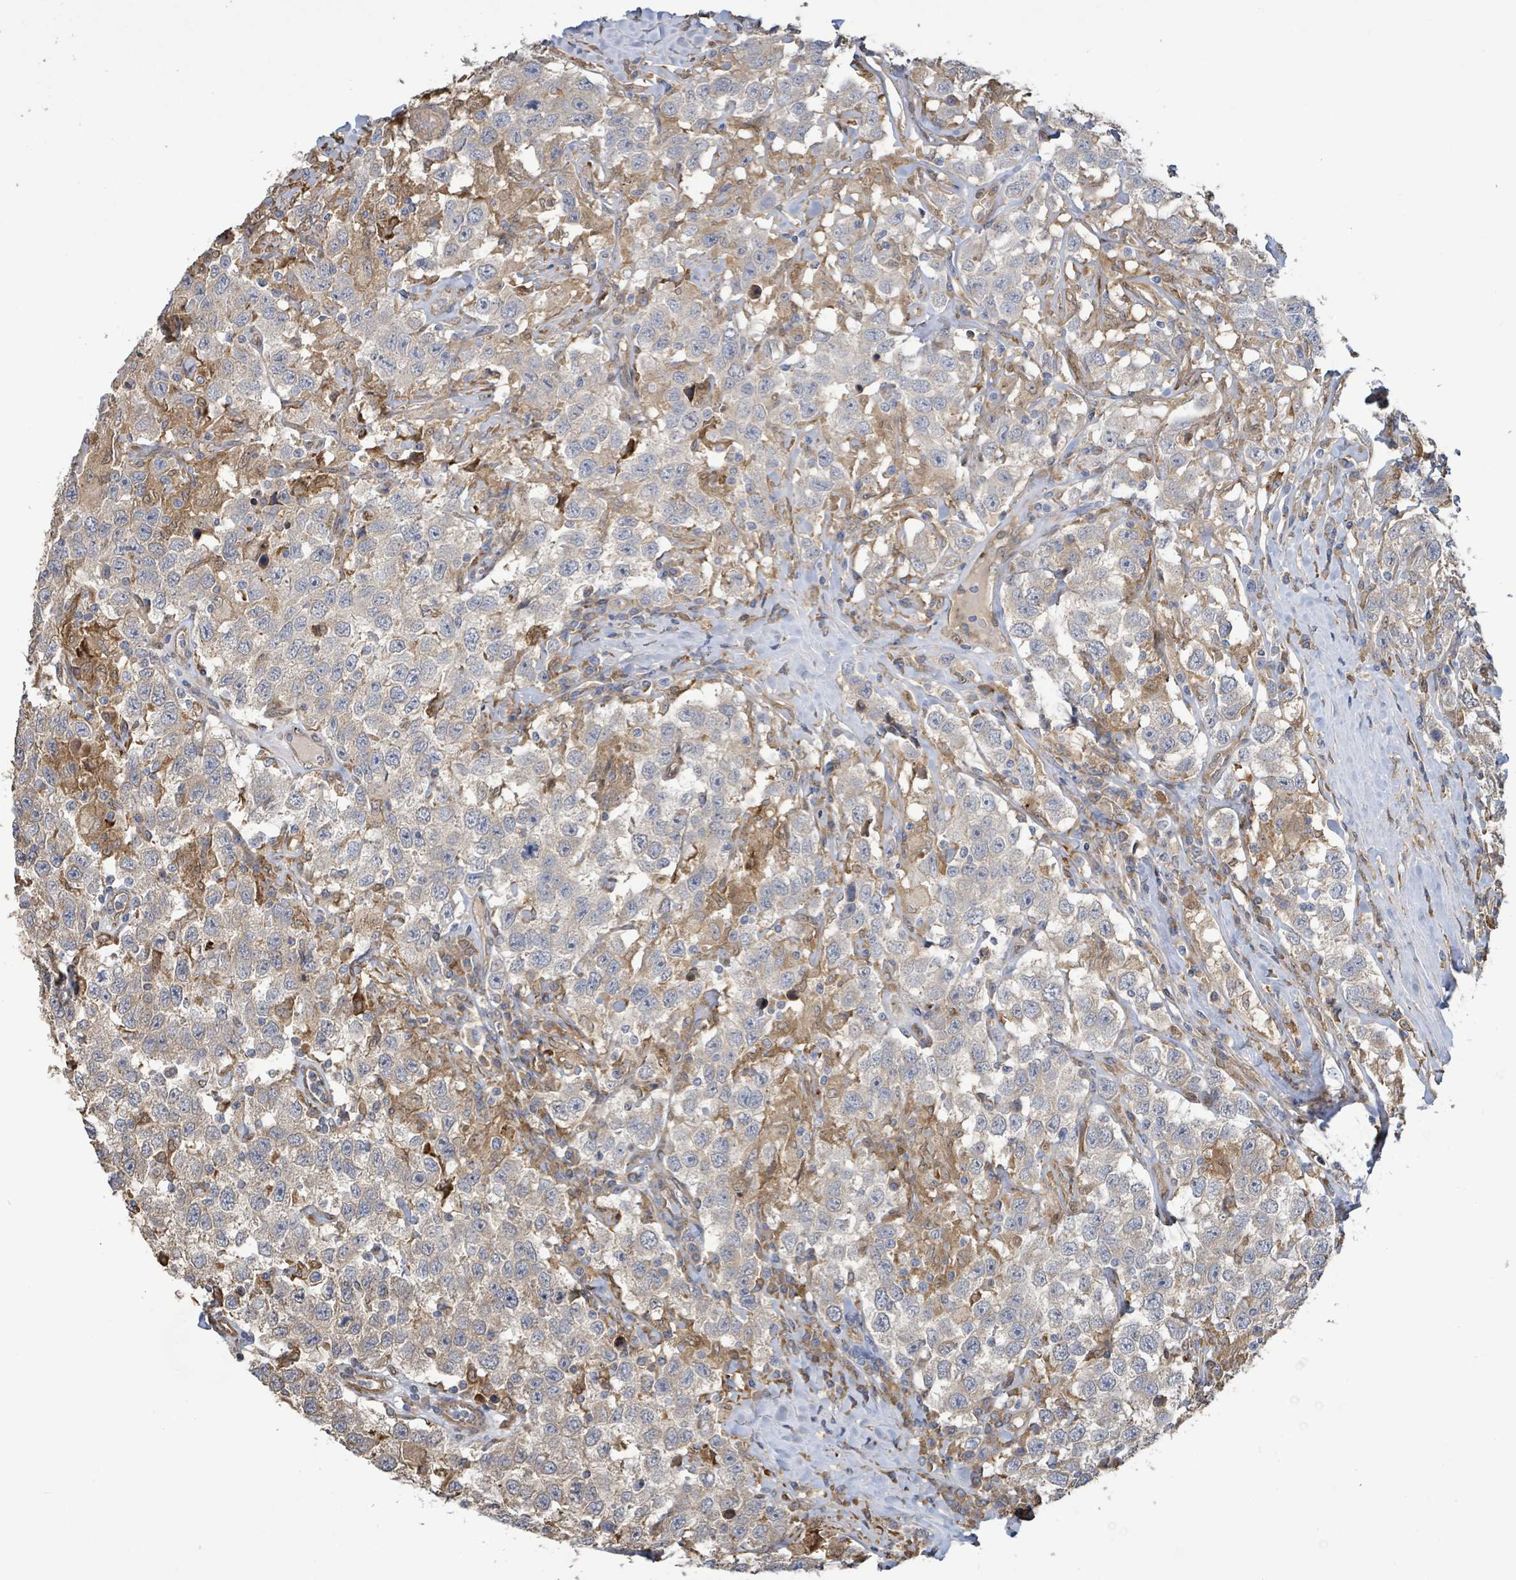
{"staining": {"intensity": "weak", "quantity": "<25%", "location": "cytoplasmic/membranous"}, "tissue": "testis cancer", "cell_type": "Tumor cells", "image_type": "cancer", "snomed": [{"axis": "morphology", "description": "Seminoma, NOS"}, {"axis": "topography", "description": "Testis"}], "caption": "DAB immunohistochemical staining of human seminoma (testis) demonstrates no significant expression in tumor cells.", "gene": "ARPIN", "patient": {"sex": "male", "age": 41}}